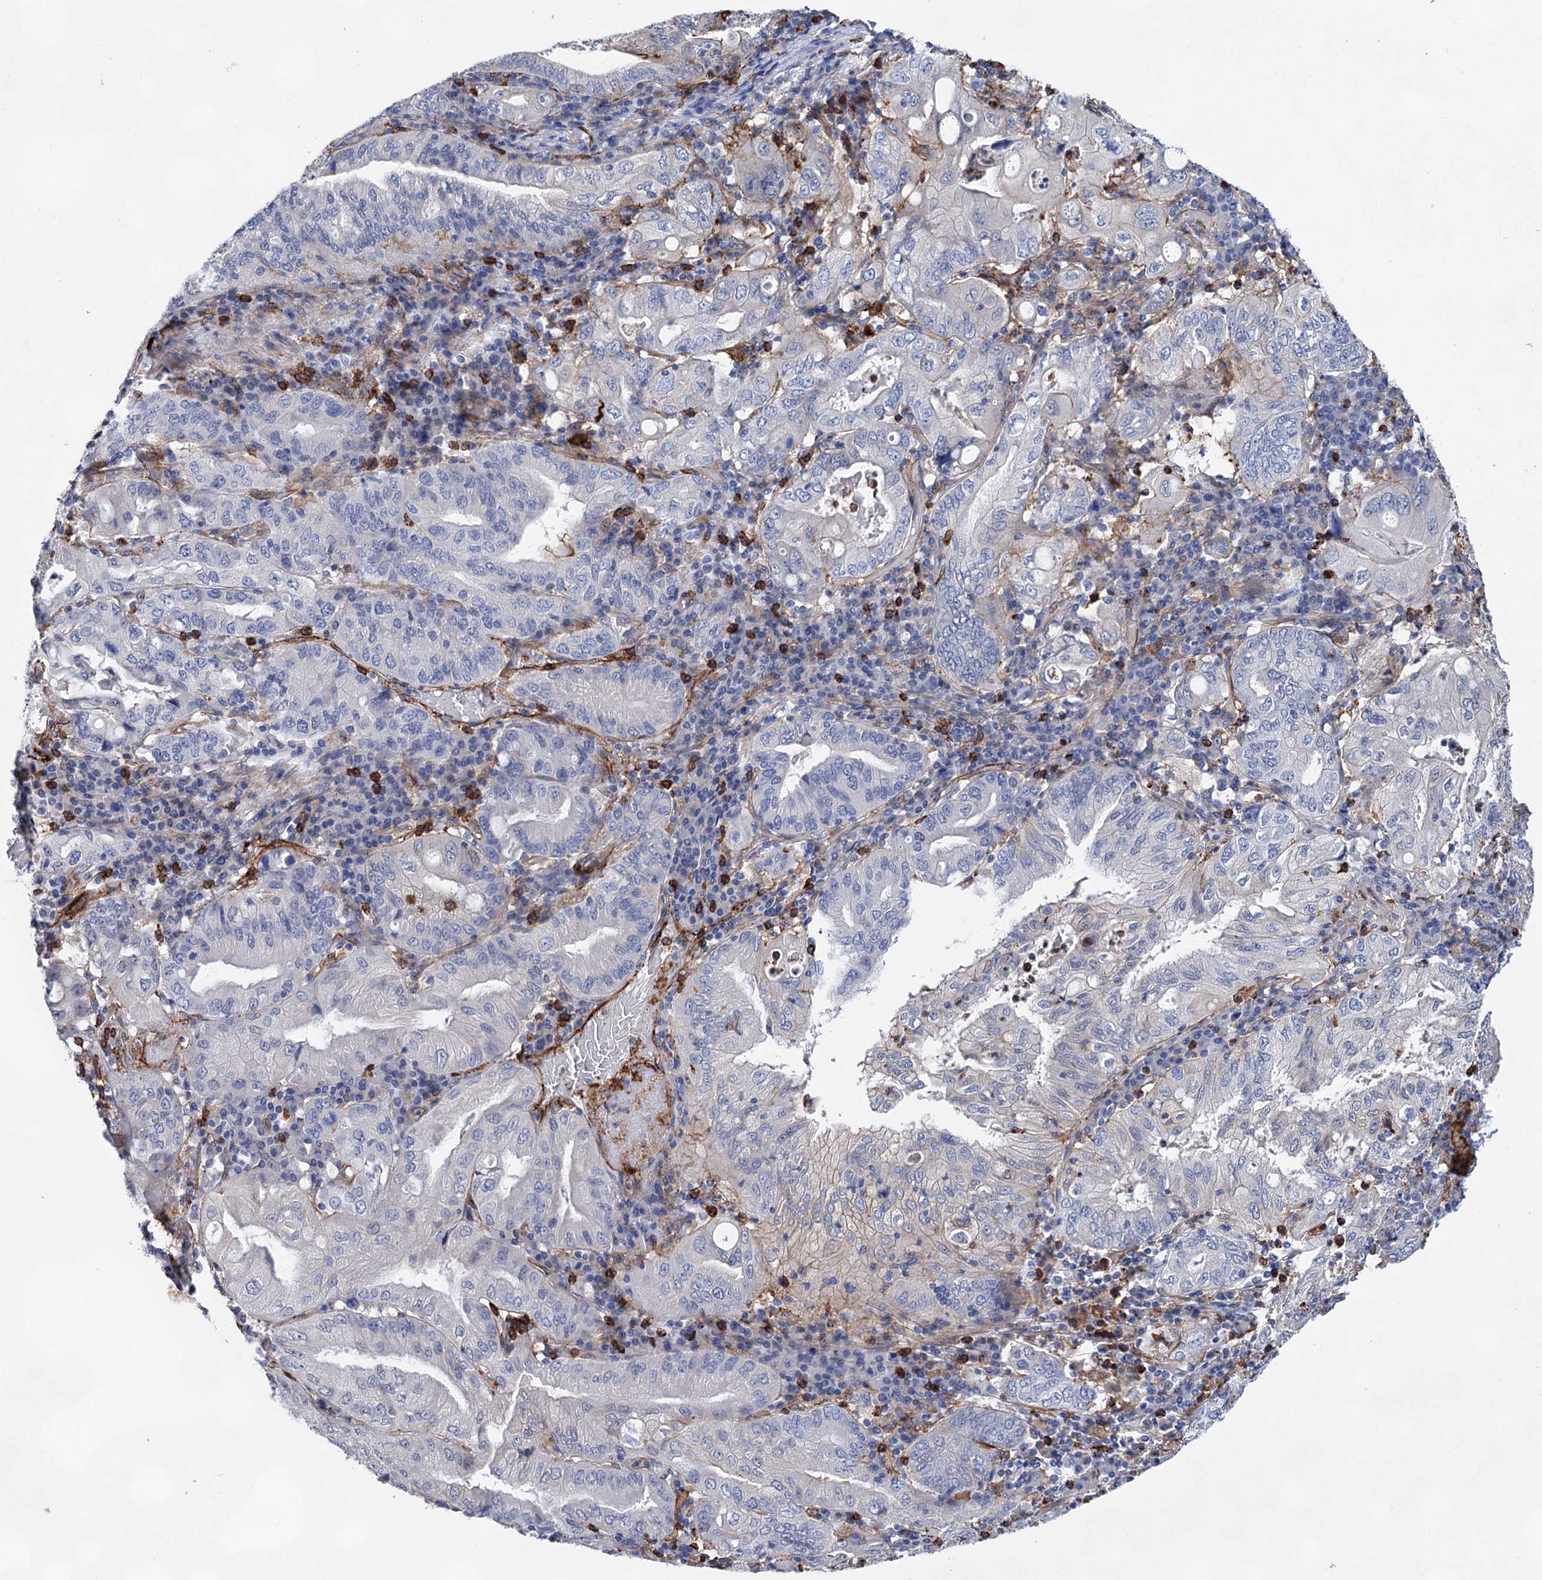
{"staining": {"intensity": "weak", "quantity": "<25%", "location": "cytoplasmic/membranous"}, "tissue": "stomach cancer", "cell_type": "Tumor cells", "image_type": "cancer", "snomed": [{"axis": "morphology", "description": "Normal tissue, NOS"}, {"axis": "morphology", "description": "Adenocarcinoma, NOS"}, {"axis": "topography", "description": "Esophagus"}, {"axis": "topography", "description": "Stomach, upper"}, {"axis": "topography", "description": "Peripheral nerve tissue"}], "caption": "The photomicrograph displays no staining of tumor cells in adenocarcinoma (stomach).", "gene": "TMTC3", "patient": {"sex": "male", "age": 62}}